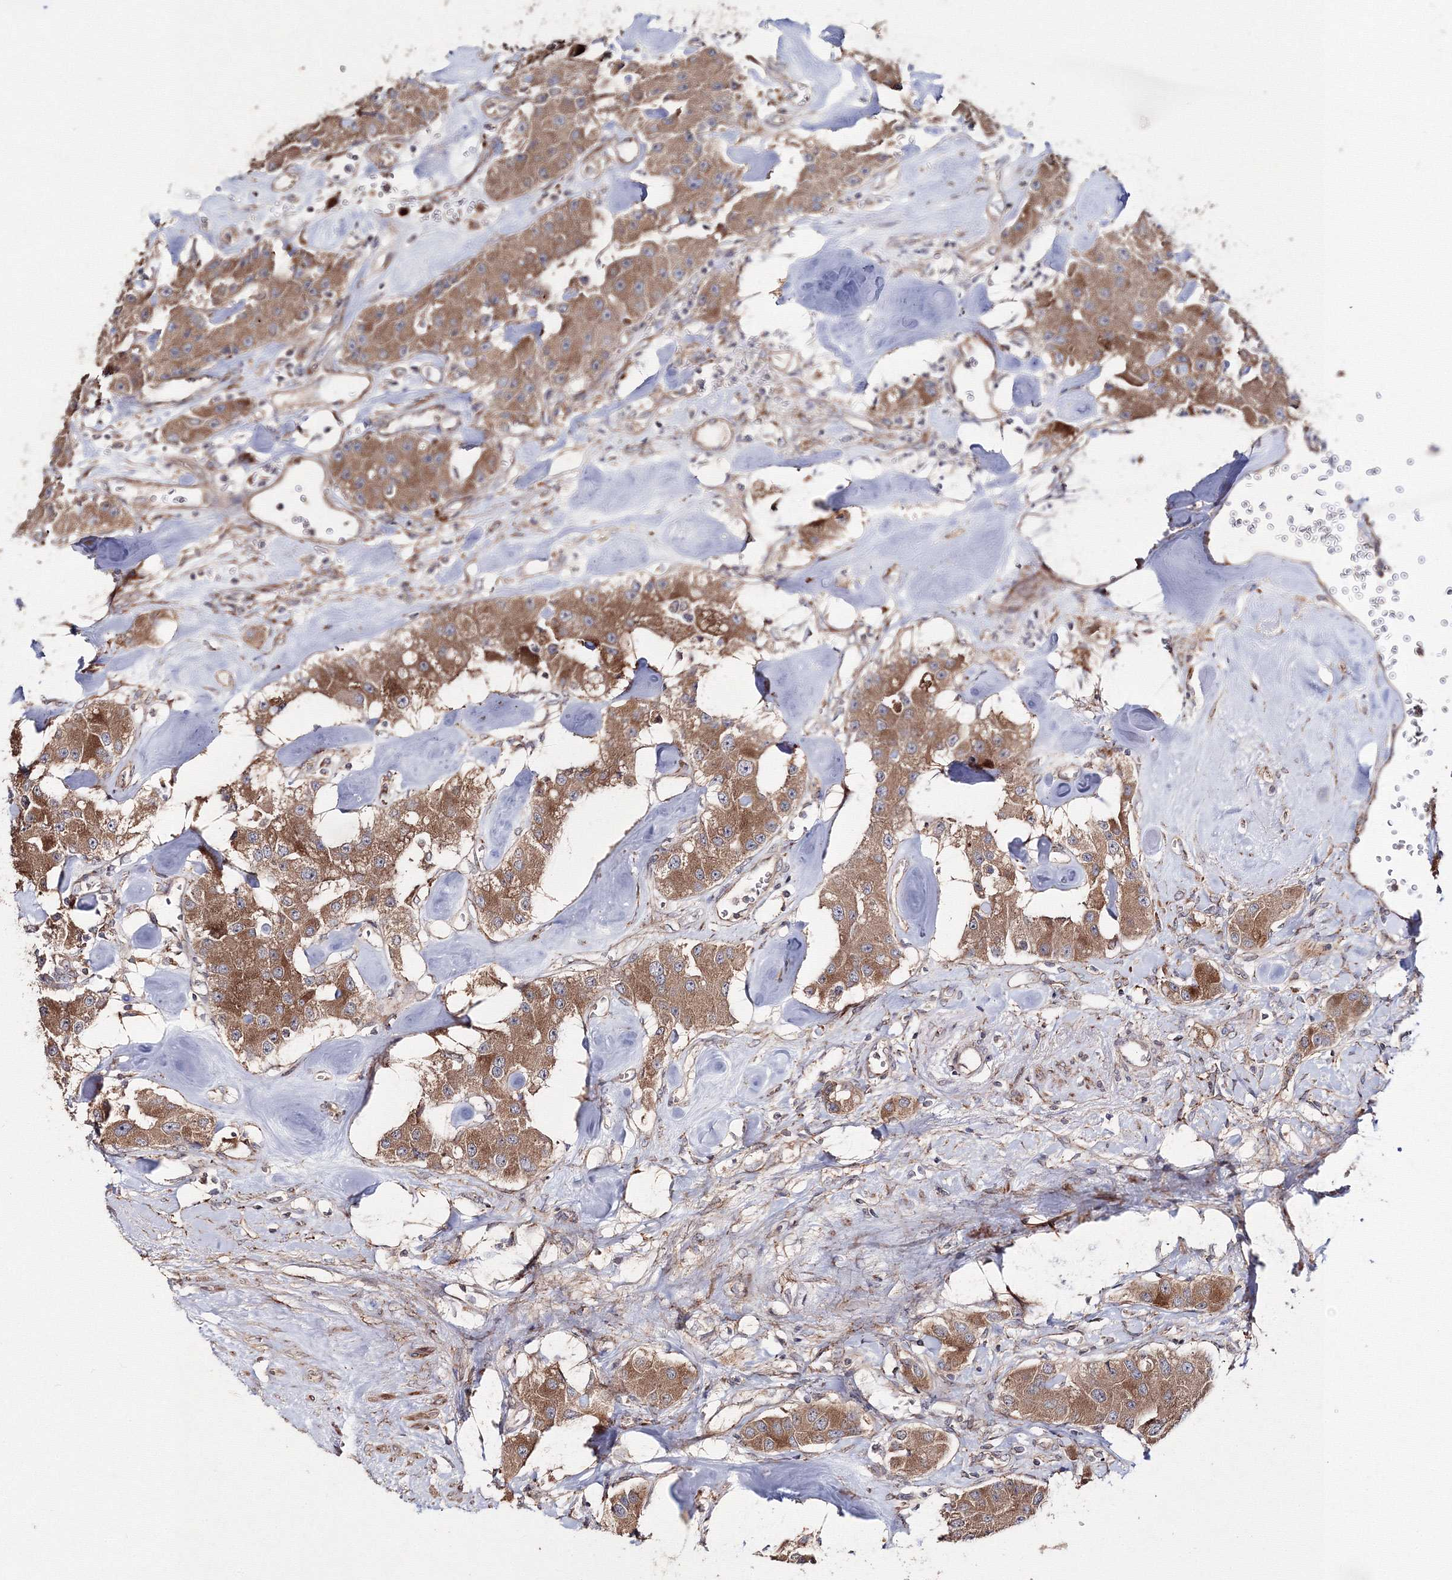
{"staining": {"intensity": "moderate", "quantity": ">75%", "location": "cytoplasmic/membranous"}, "tissue": "carcinoid", "cell_type": "Tumor cells", "image_type": "cancer", "snomed": [{"axis": "morphology", "description": "Carcinoid, malignant, NOS"}, {"axis": "topography", "description": "Pancreas"}], "caption": "This is an image of immunohistochemistry (IHC) staining of malignant carcinoid, which shows moderate positivity in the cytoplasmic/membranous of tumor cells.", "gene": "DDO", "patient": {"sex": "male", "age": 41}}